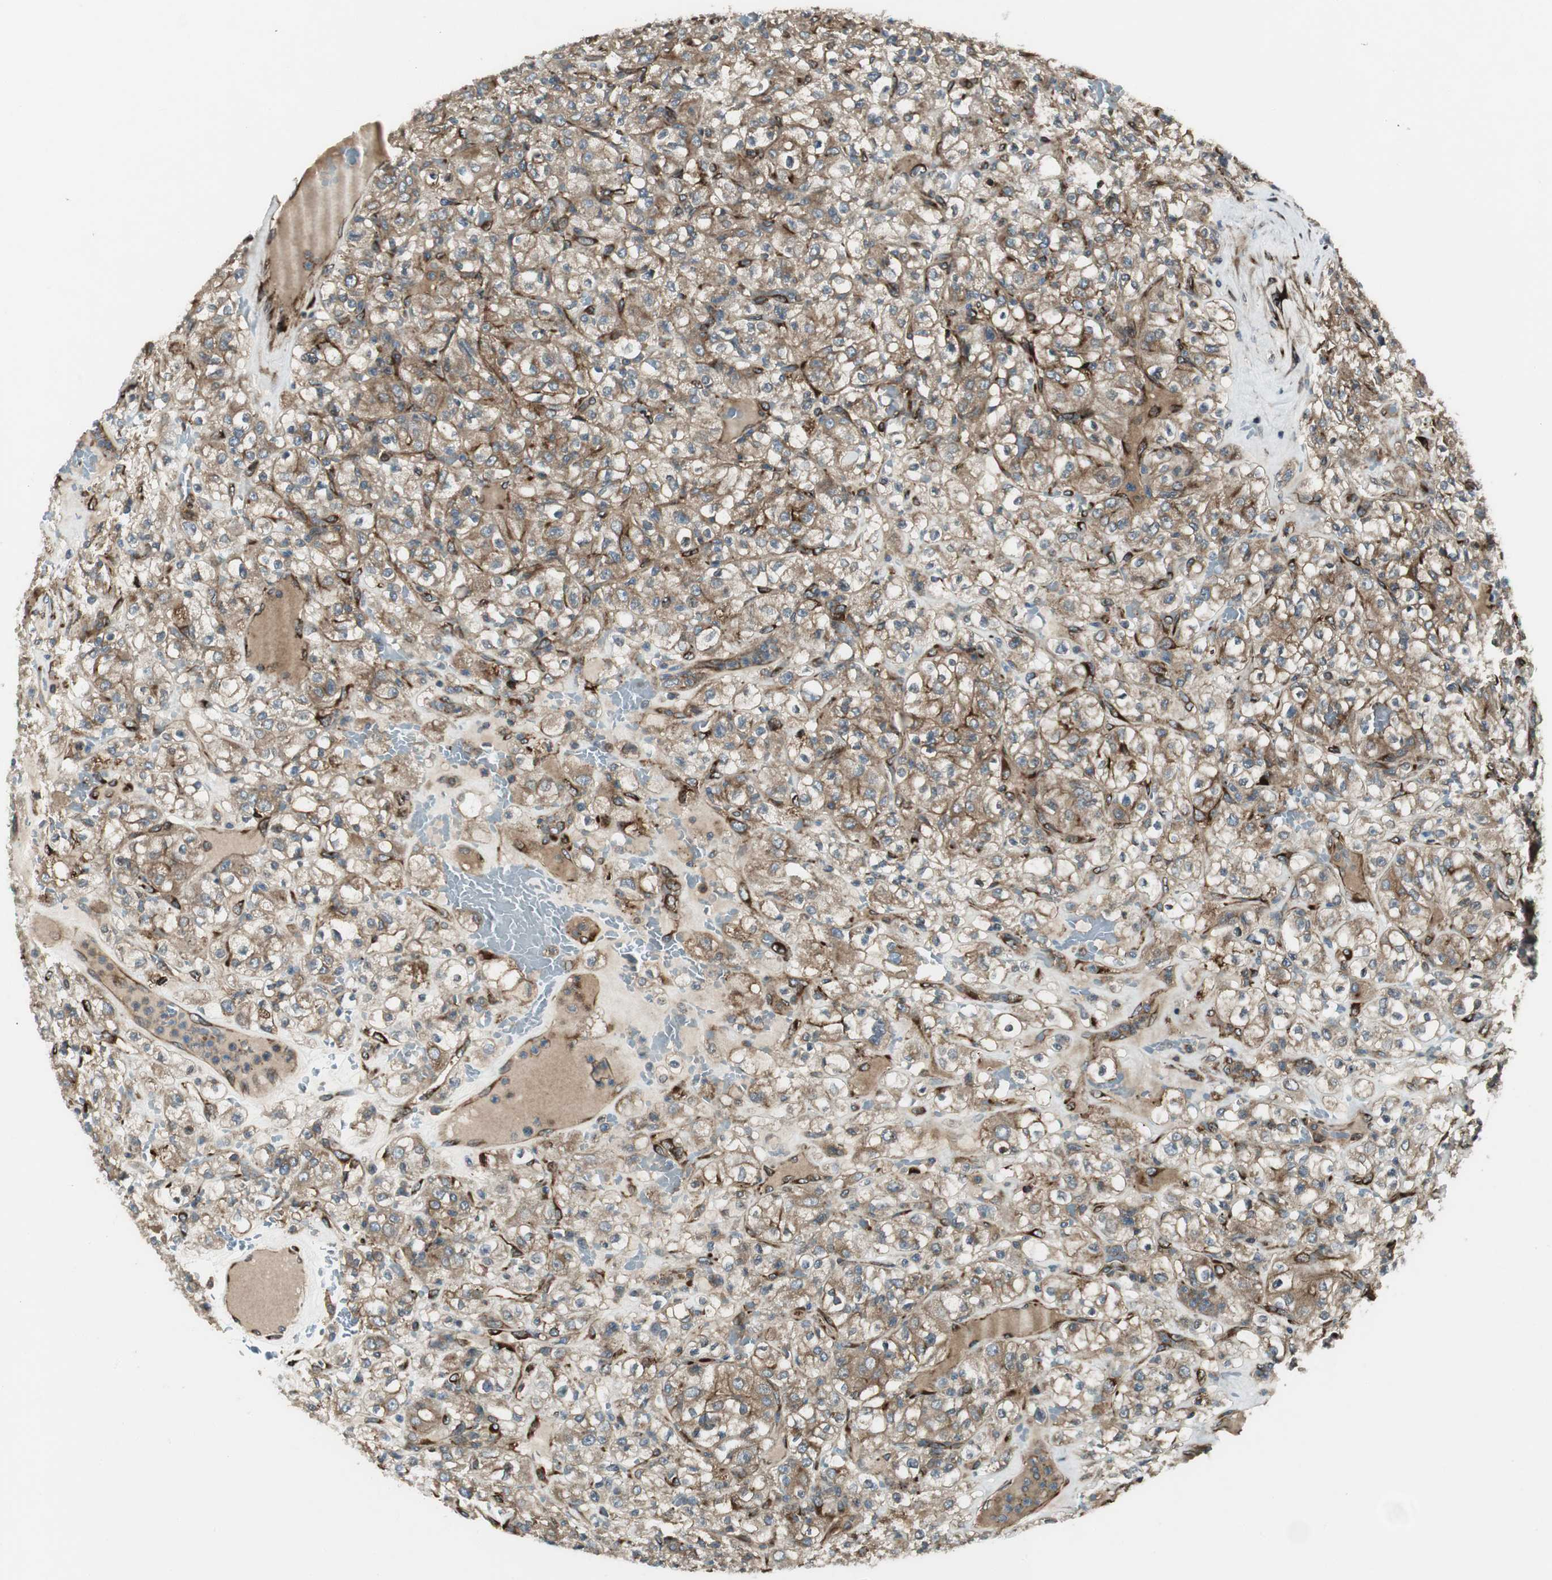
{"staining": {"intensity": "weak", "quantity": ">75%", "location": "cytoplasmic/membranous"}, "tissue": "renal cancer", "cell_type": "Tumor cells", "image_type": "cancer", "snomed": [{"axis": "morphology", "description": "Normal tissue, NOS"}, {"axis": "morphology", "description": "Adenocarcinoma, NOS"}, {"axis": "topography", "description": "Kidney"}], "caption": "Renal cancer tissue demonstrates weak cytoplasmic/membranous expression in approximately >75% of tumor cells", "gene": "PRKG1", "patient": {"sex": "female", "age": 72}}